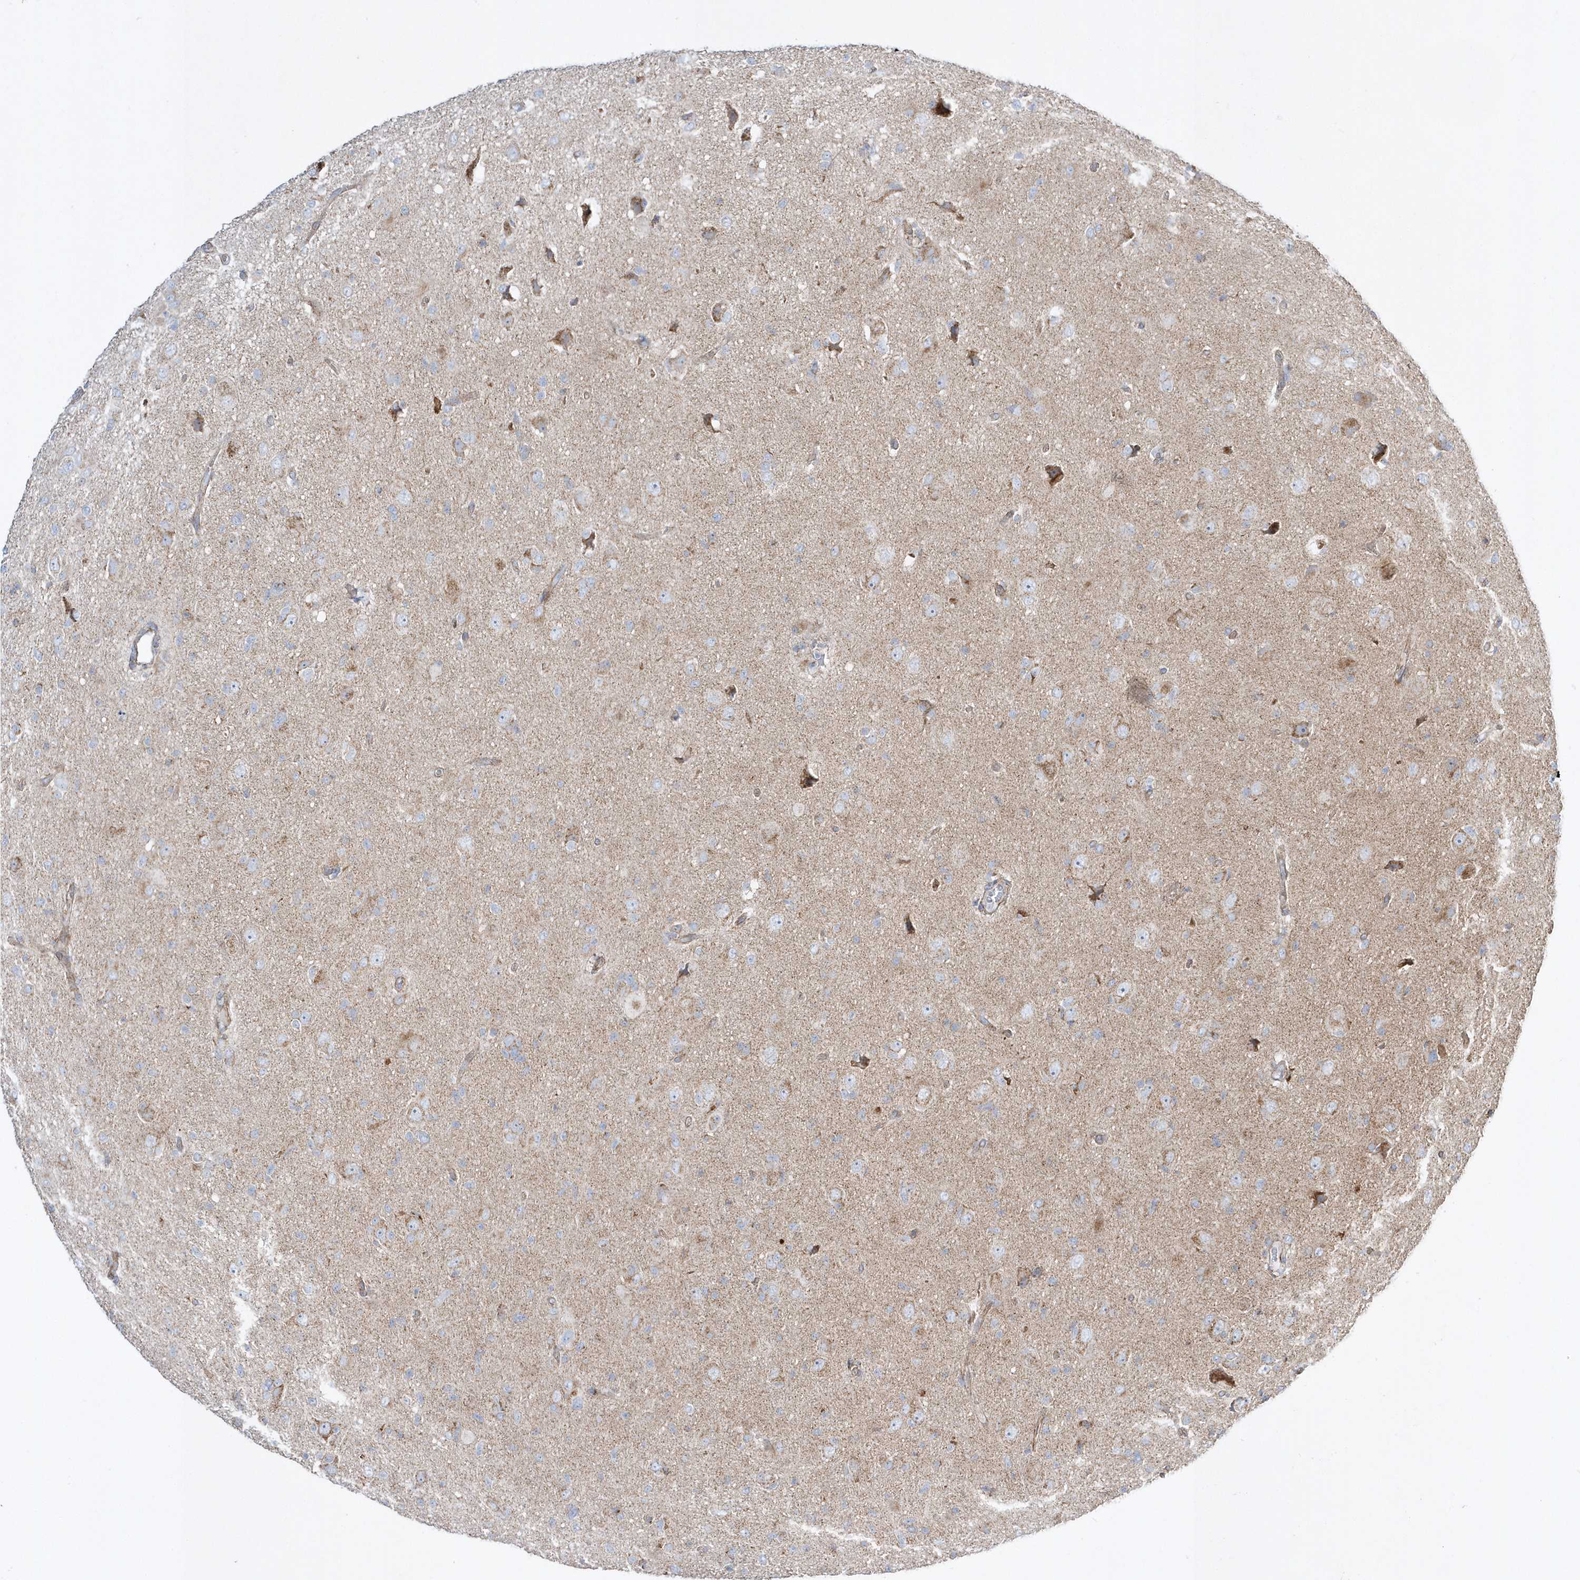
{"staining": {"intensity": "weak", "quantity": "<25%", "location": "cytoplasmic/membranous"}, "tissue": "glioma", "cell_type": "Tumor cells", "image_type": "cancer", "snomed": [{"axis": "morphology", "description": "Glioma, malignant, High grade"}, {"axis": "topography", "description": "Brain"}], "caption": "A micrograph of human glioma is negative for staining in tumor cells. Nuclei are stained in blue.", "gene": "OPA1", "patient": {"sex": "female", "age": 57}}